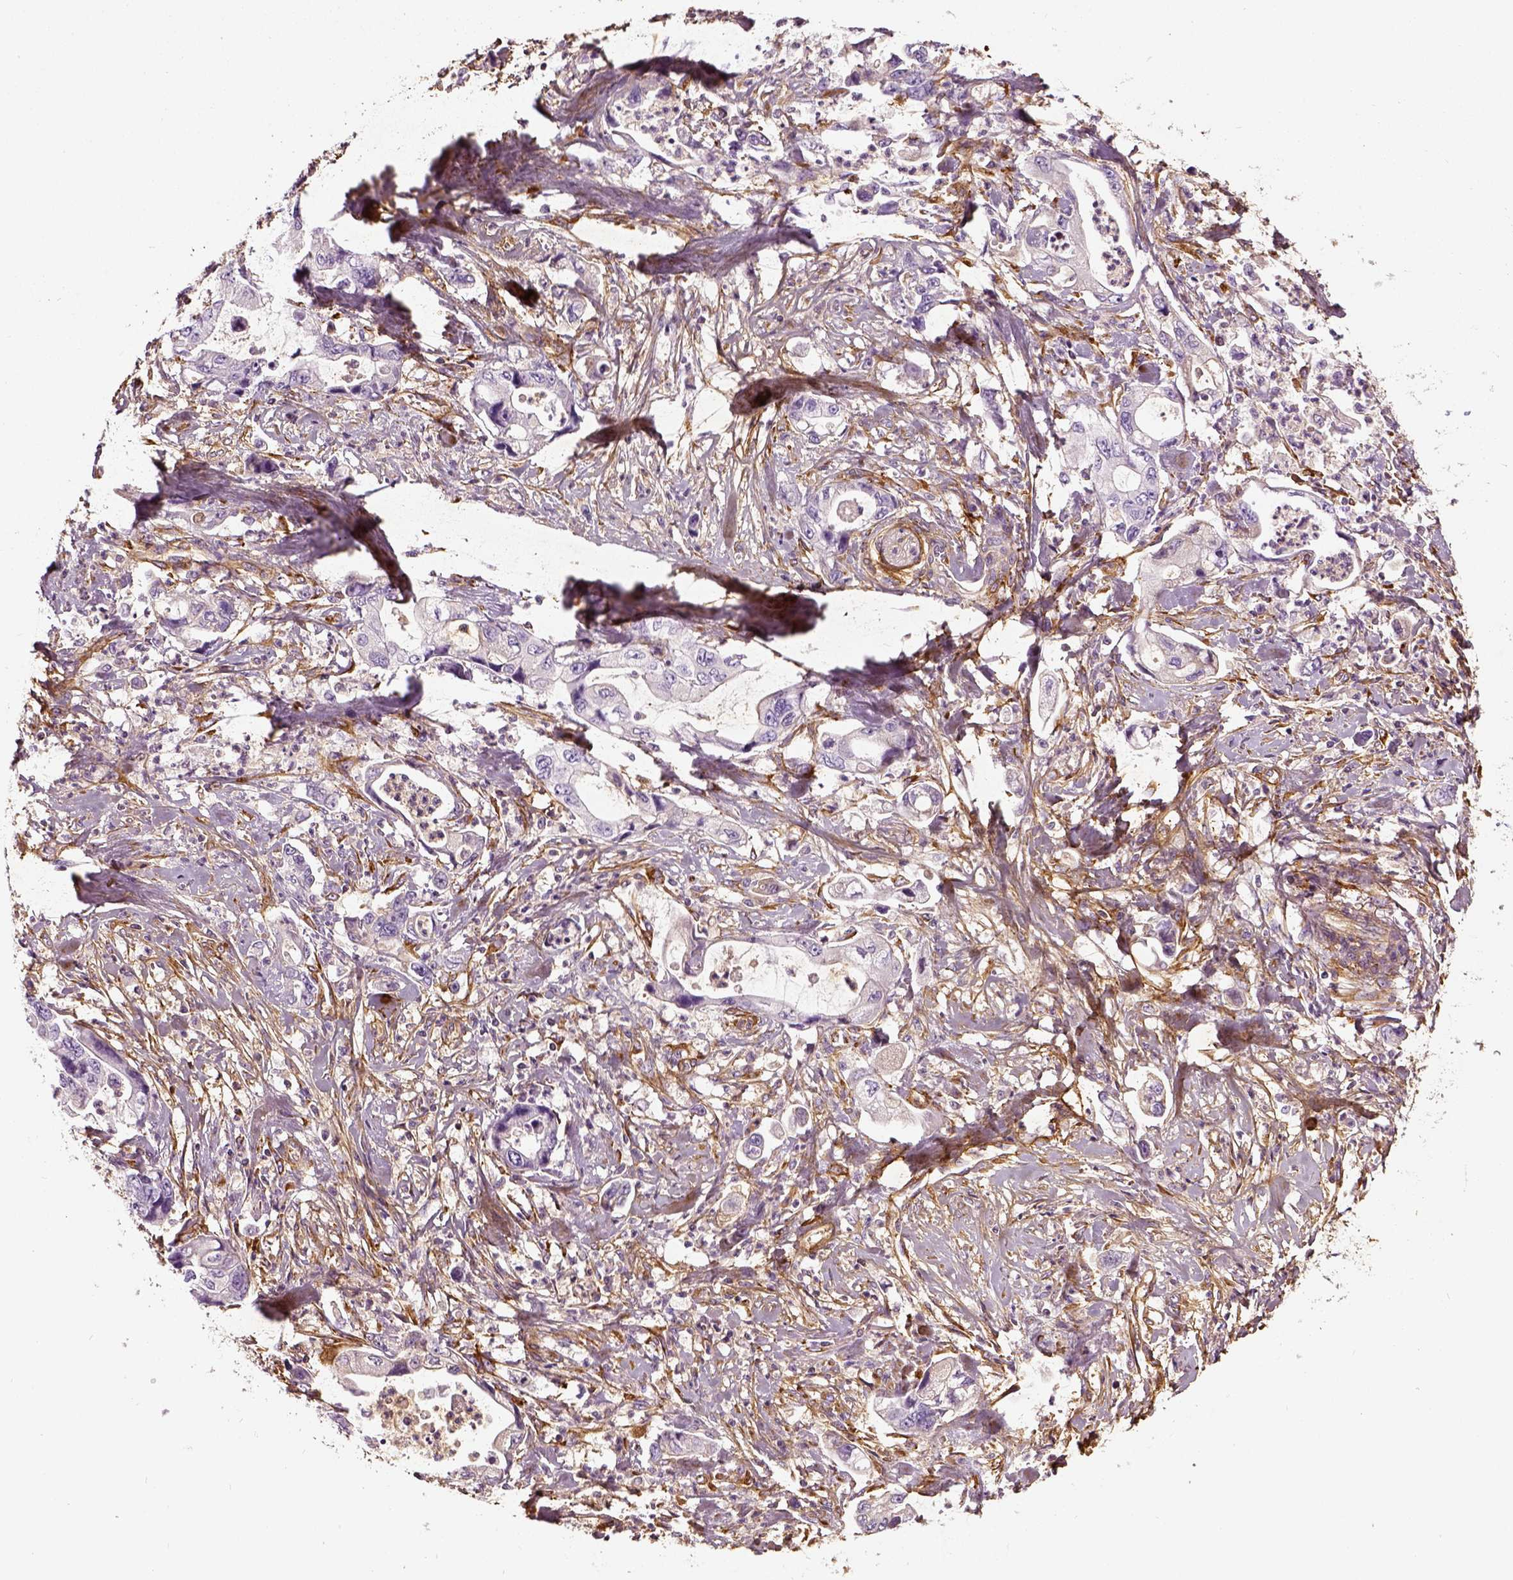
{"staining": {"intensity": "negative", "quantity": "none", "location": "none"}, "tissue": "stomach cancer", "cell_type": "Tumor cells", "image_type": "cancer", "snomed": [{"axis": "morphology", "description": "Adenocarcinoma, NOS"}, {"axis": "topography", "description": "Pancreas"}, {"axis": "topography", "description": "Stomach, upper"}], "caption": "Immunohistochemistry image of neoplastic tissue: human adenocarcinoma (stomach) stained with DAB demonstrates no significant protein expression in tumor cells. The staining was performed using DAB to visualize the protein expression in brown, while the nuclei were stained in blue with hematoxylin (Magnification: 20x).", "gene": "COL6A2", "patient": {"sex": "male", "age": 77}}